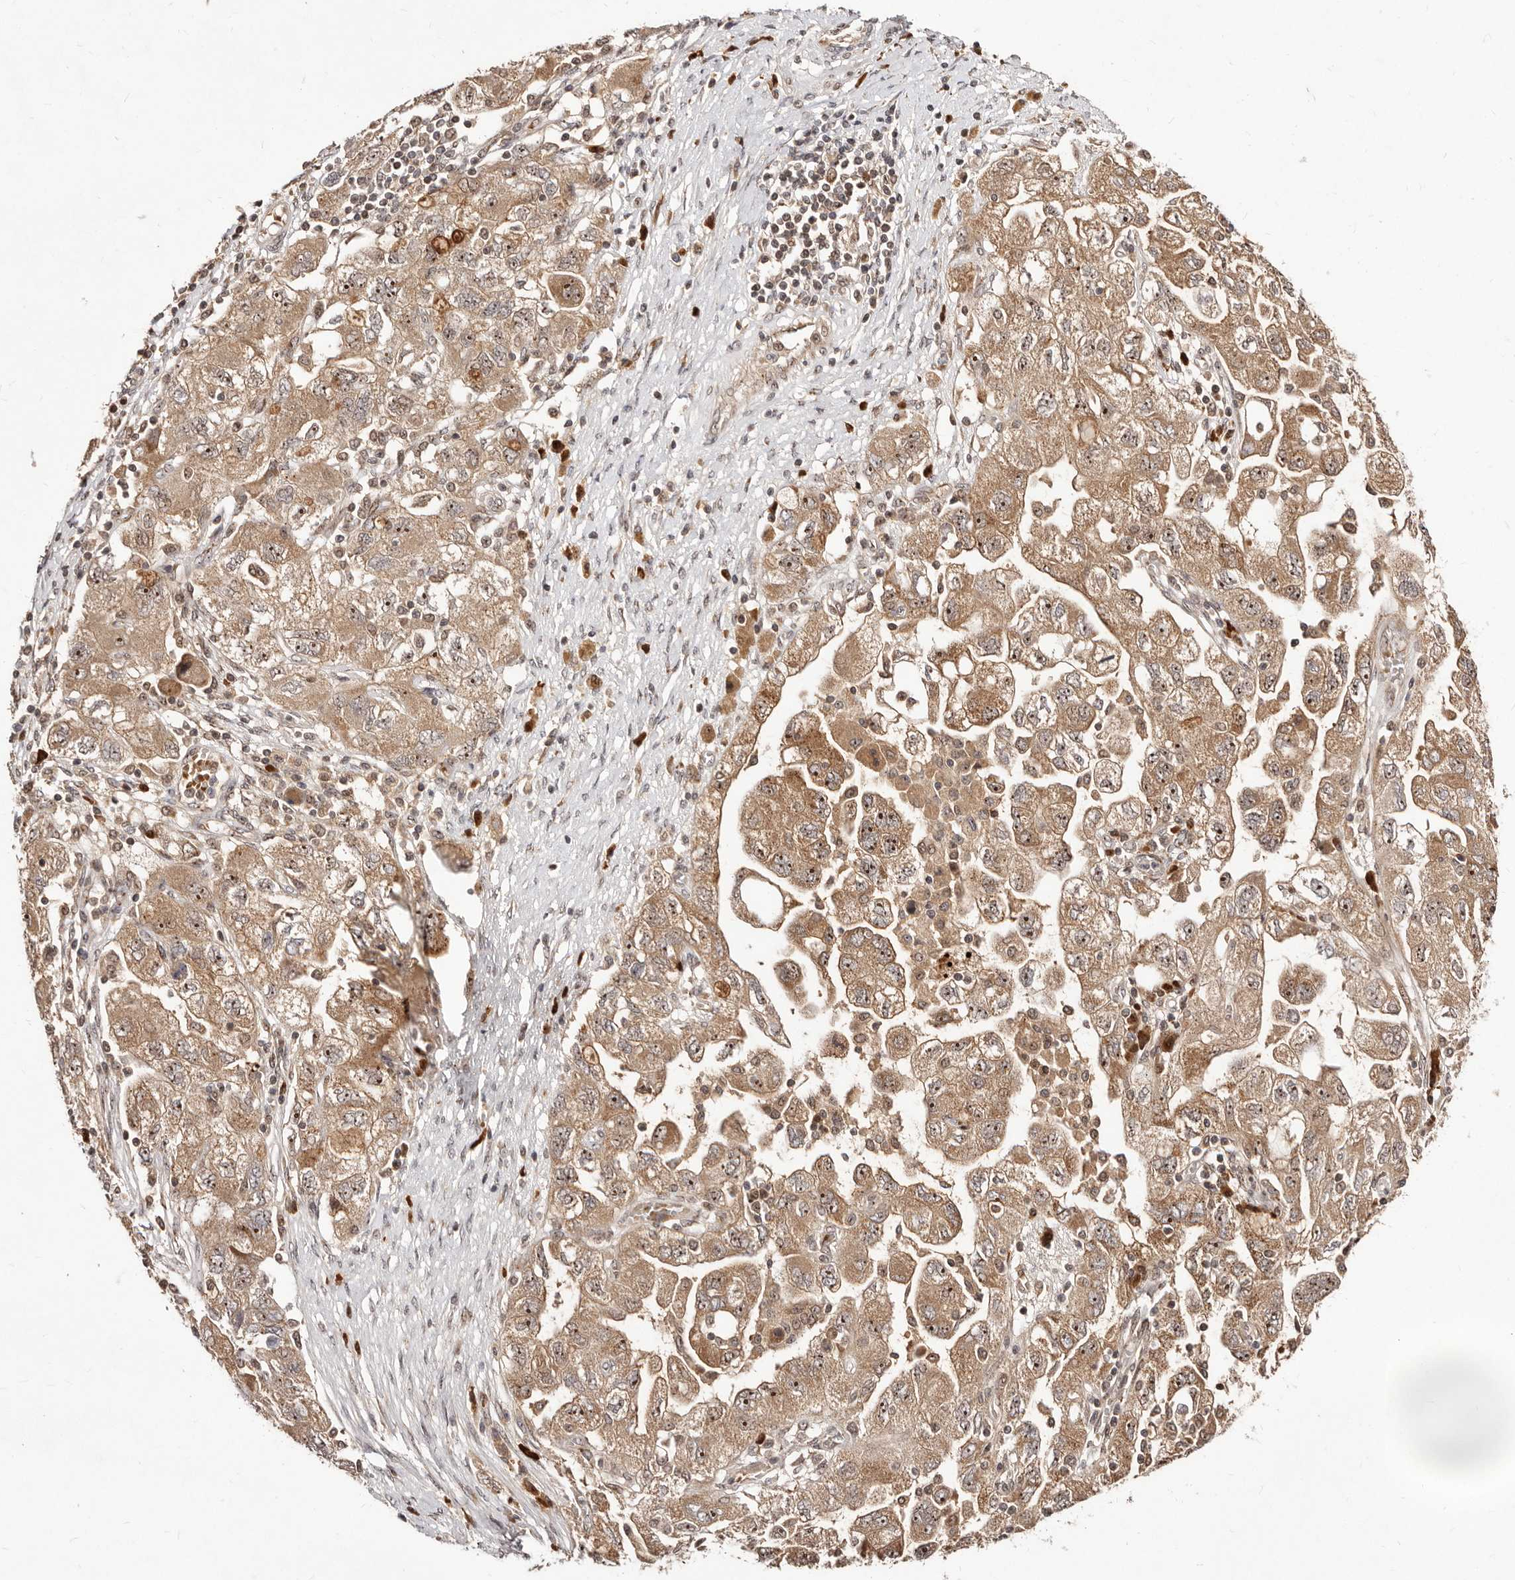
{"staining": {"intensity": "moderate", "quantity": ">75%", "location": "cytoplasmic/membranous,nuclear"}, "tissue": "ovarian cancer", "cell_type": "Tumor cells", "image_type": "cancer", "snomed": [{"axis": "morphology", "description": "Carcinoma, NOS"}, {"axis": "morphology", "description": "Cystadenocarcinoma, serous, NOS"}, {"axis": "topography", "description": "Ovary"}], "caption": "The histopathology image reveals staining of ovarian cancer, revealing moderate cytoplasmic/membranous and nuclear protein staining (brown color) within tumor cells.", "gene": "APOL6", "patient": {"sex": "female", "age": 69}}